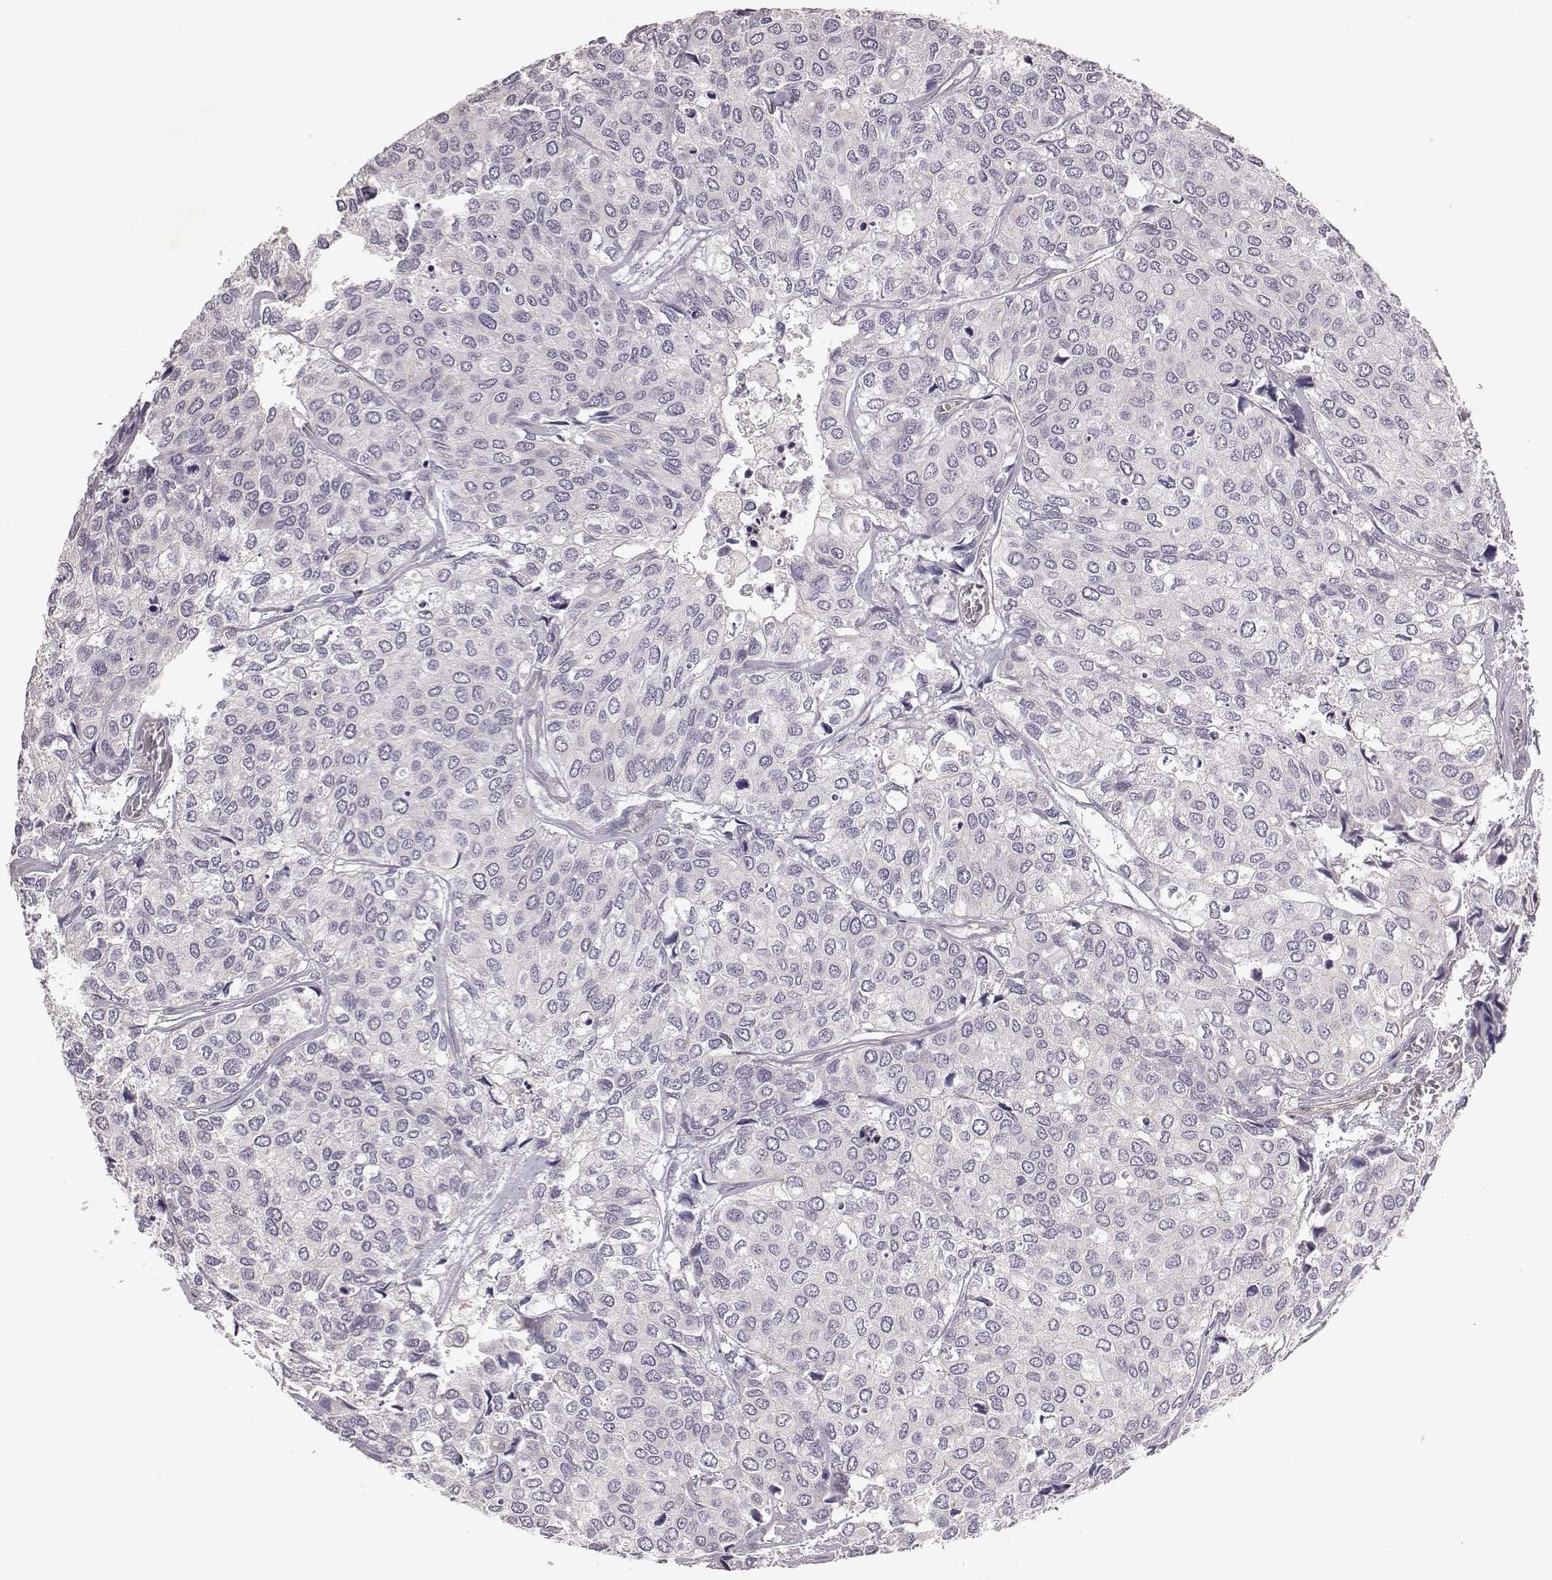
{"staining": {"intensity": "negative", "quantity": "none", "location": "none"}, "tissue": "urothelial cancer", "cell_type": "Tumor cells", "image_type": "cancer", "snomed": [{"axis": "morphology", "description": "Urothelial carcinoma, High grade"}, {"axis": "topography", "description": "Urinary bladder"}], "caption": "DAB immunohistochemical staining of human urothelial carcinoma (high-grade) exhibits no significant staining in tumor cells.", "gene": "SCARF1", "patient": {"sex": "male", "age": 73}}